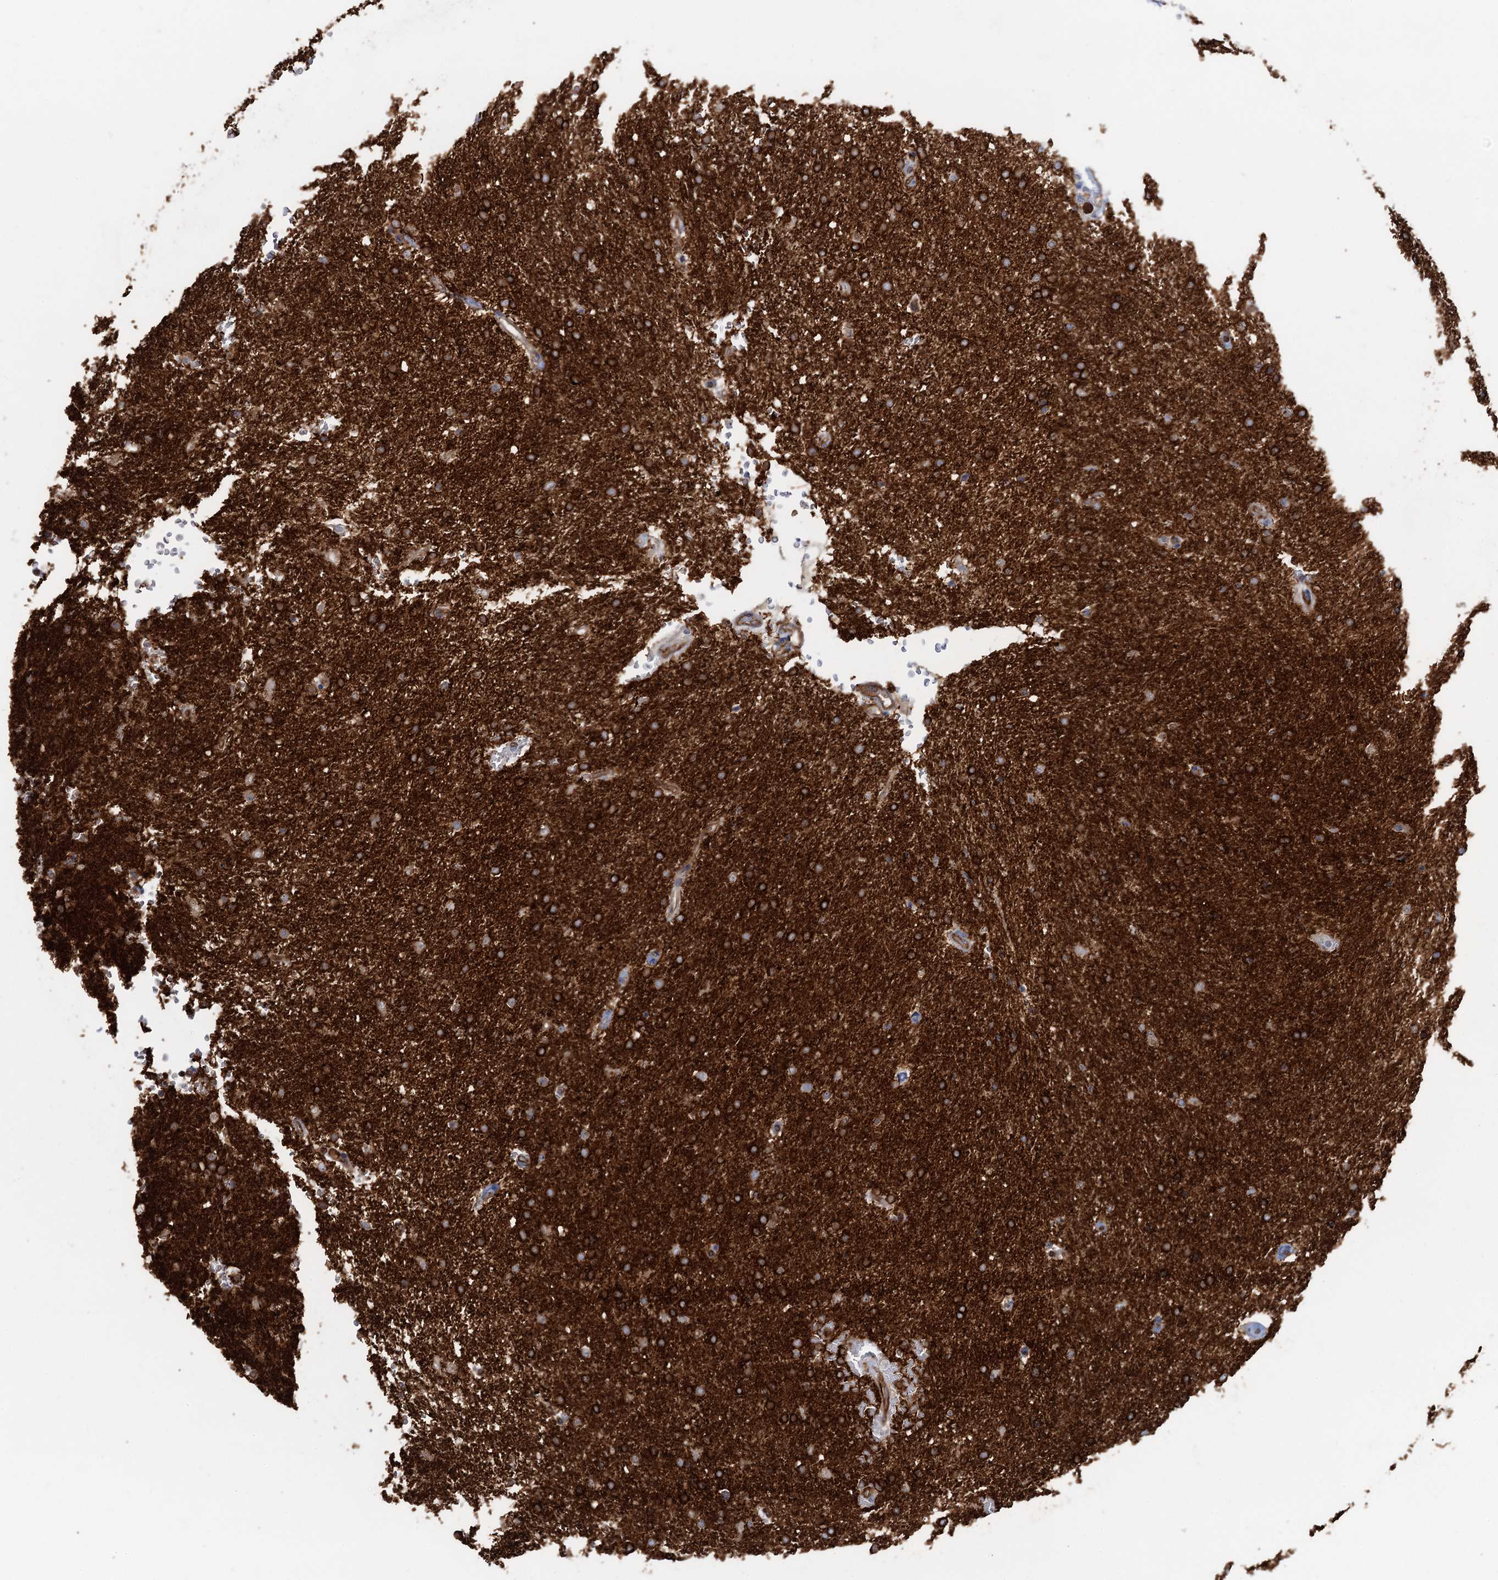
{"staining": {"intensity": "strong", "quantity": ">75%", "location": "cytoplasmic/membranous"}, "tissue": "glioma", "cell_type": "Tumor cells", "image_type": "cancer", "snomed": [{"axis": "morphology", "description": "Glioma, malignant, High grade"}, {"axis": "topography", "description": "Brain"}], "caption": "A micrograph of glioma stained for a protein exhibits strong cytoplasmic/membranous brown staining in tumor cells.", "gene": "PLLP", "patient": {"sex": "male", "age": 72}}